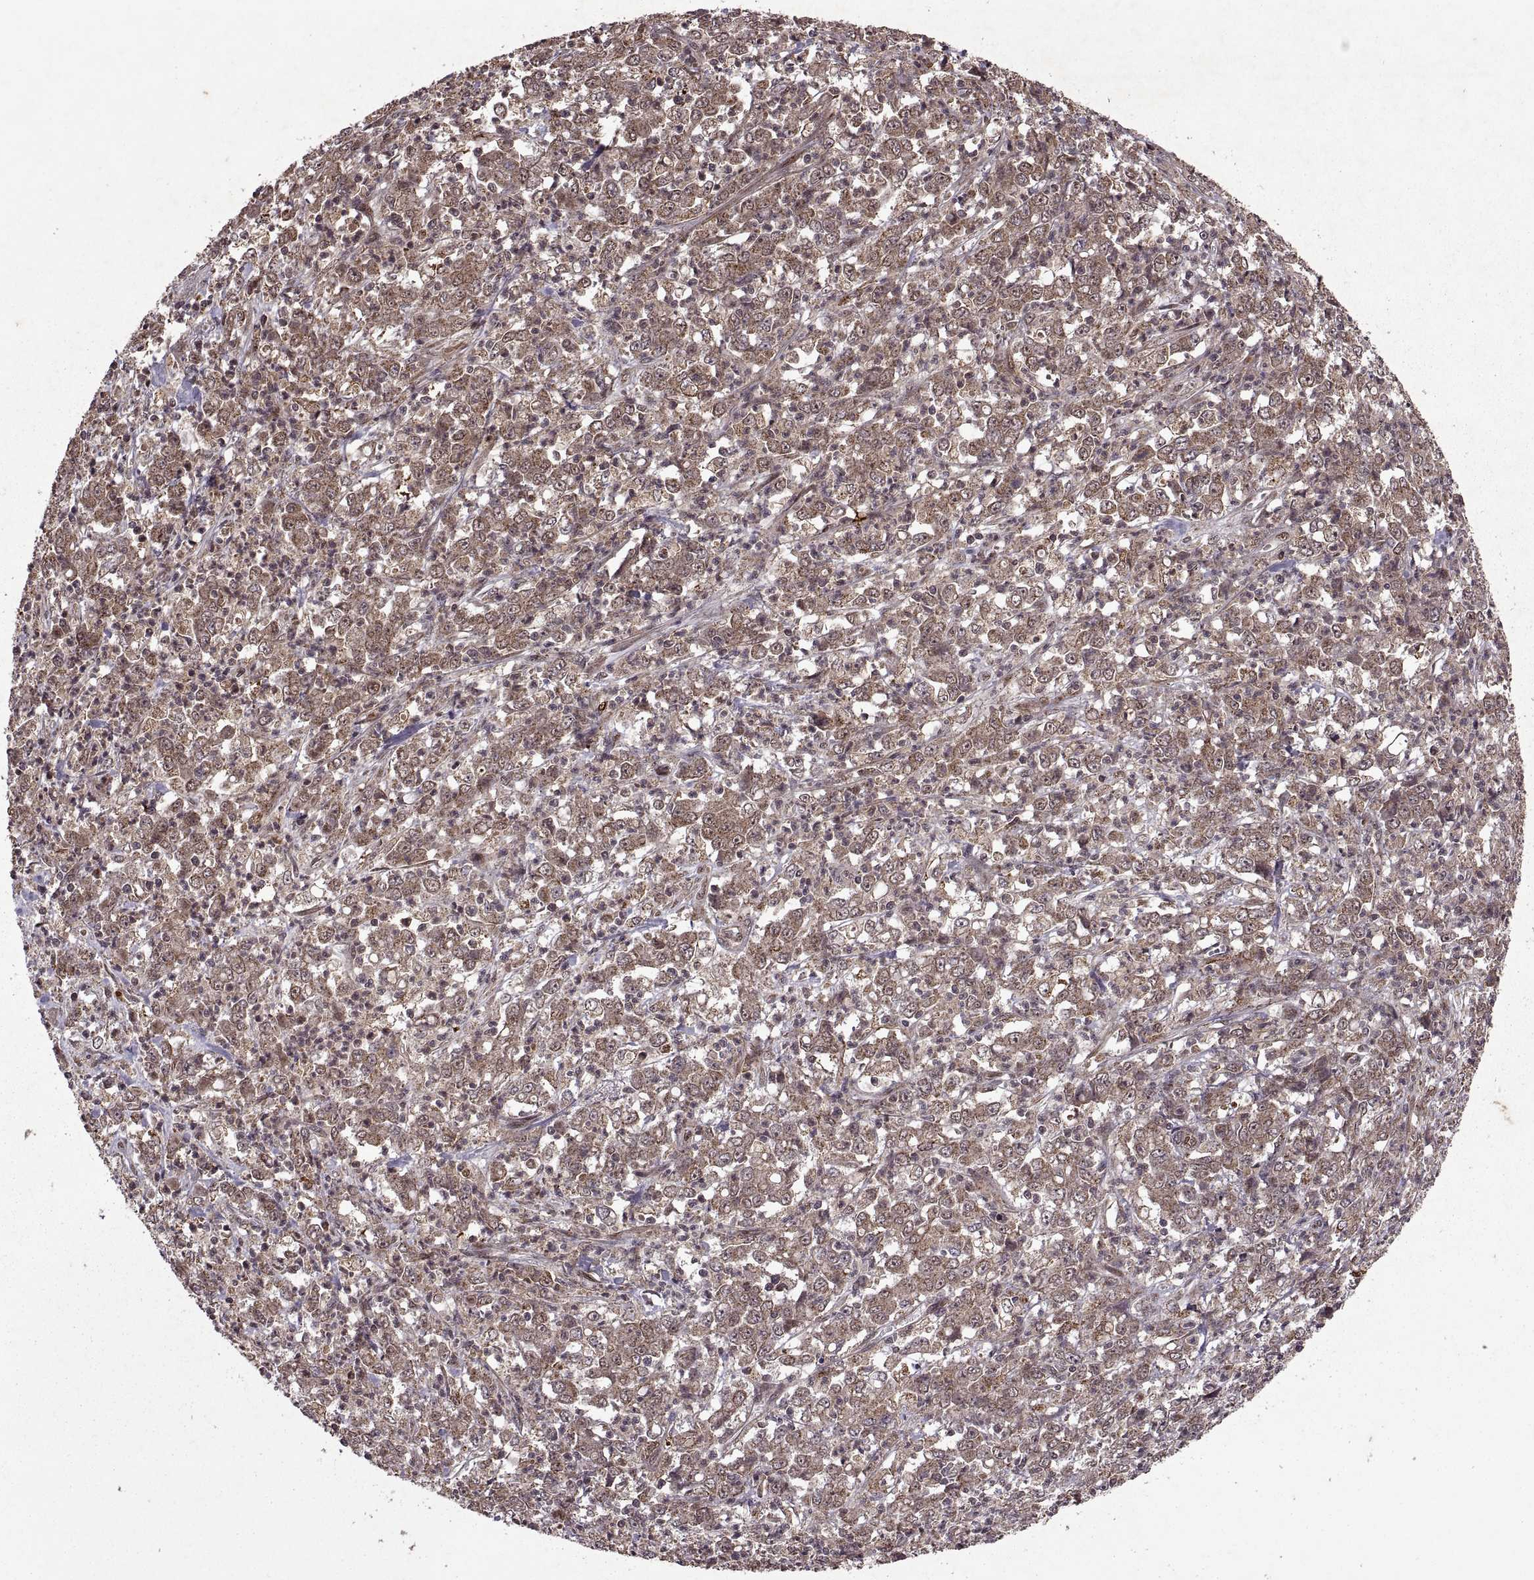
{"staining": {"intensity": "moderate", "quantity": ">75%", "location": "cytoplasmic/membranous"}, "tissue": "stomach cancer", "cell_type": "Tumor cells", "image_type": "cancer", "snomed": [{"axis": "morphology", "description": "Adenocarcinoma, NOS"}, {"axis": "topography", "description": "Stomach, lower"}], "caption": "Protein staining of stomach cancer tissue reveals moderate cytoplasmic/membranous staining in about >75% of tumor cells.", "gene": "PTOV1", "patient": {"sex": "female", "age": 71}}